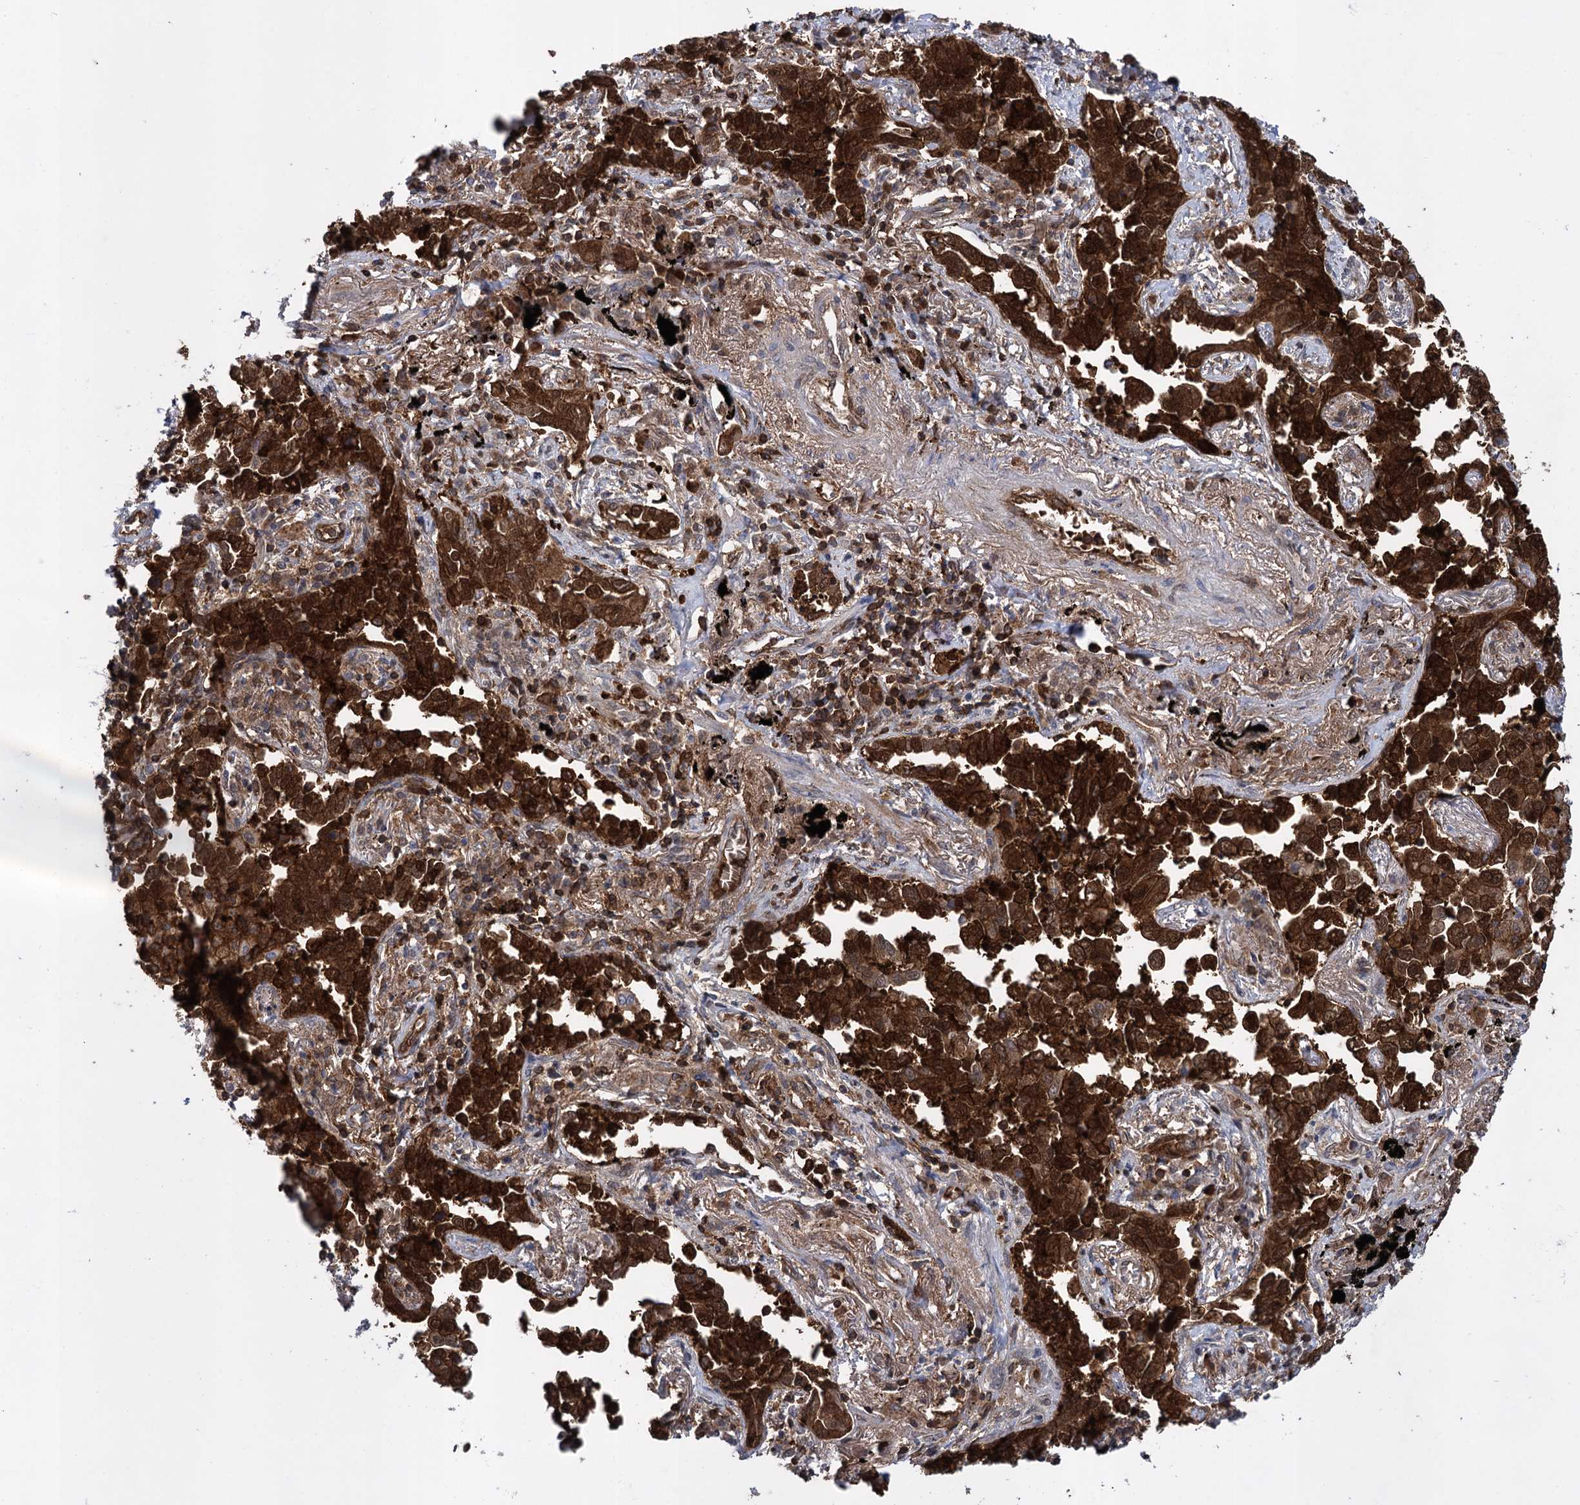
{"staining": {"intensity": "strong", "quantity": ">75%", "location": "cytoplasmic/membranous,nuclear"}, "tissue": "lung cancer", "cell_type": "Tumor cells", "image_type": "cancer", "snomed": [{"axis": "morphology", "description": "Adenocarcinoma, NOS"}, {"axis": "topography", "description": "Lung"}], "caption": "Immunohistochemical staining of human lung cancer (adenocarcinoma) exhibits high levels of strong cytoplasmic/membranous and nuclear protein positivity in about >75% of tumor cells.", "gene": "GLO1", "patient": {"sex": "male", "age": 67}}